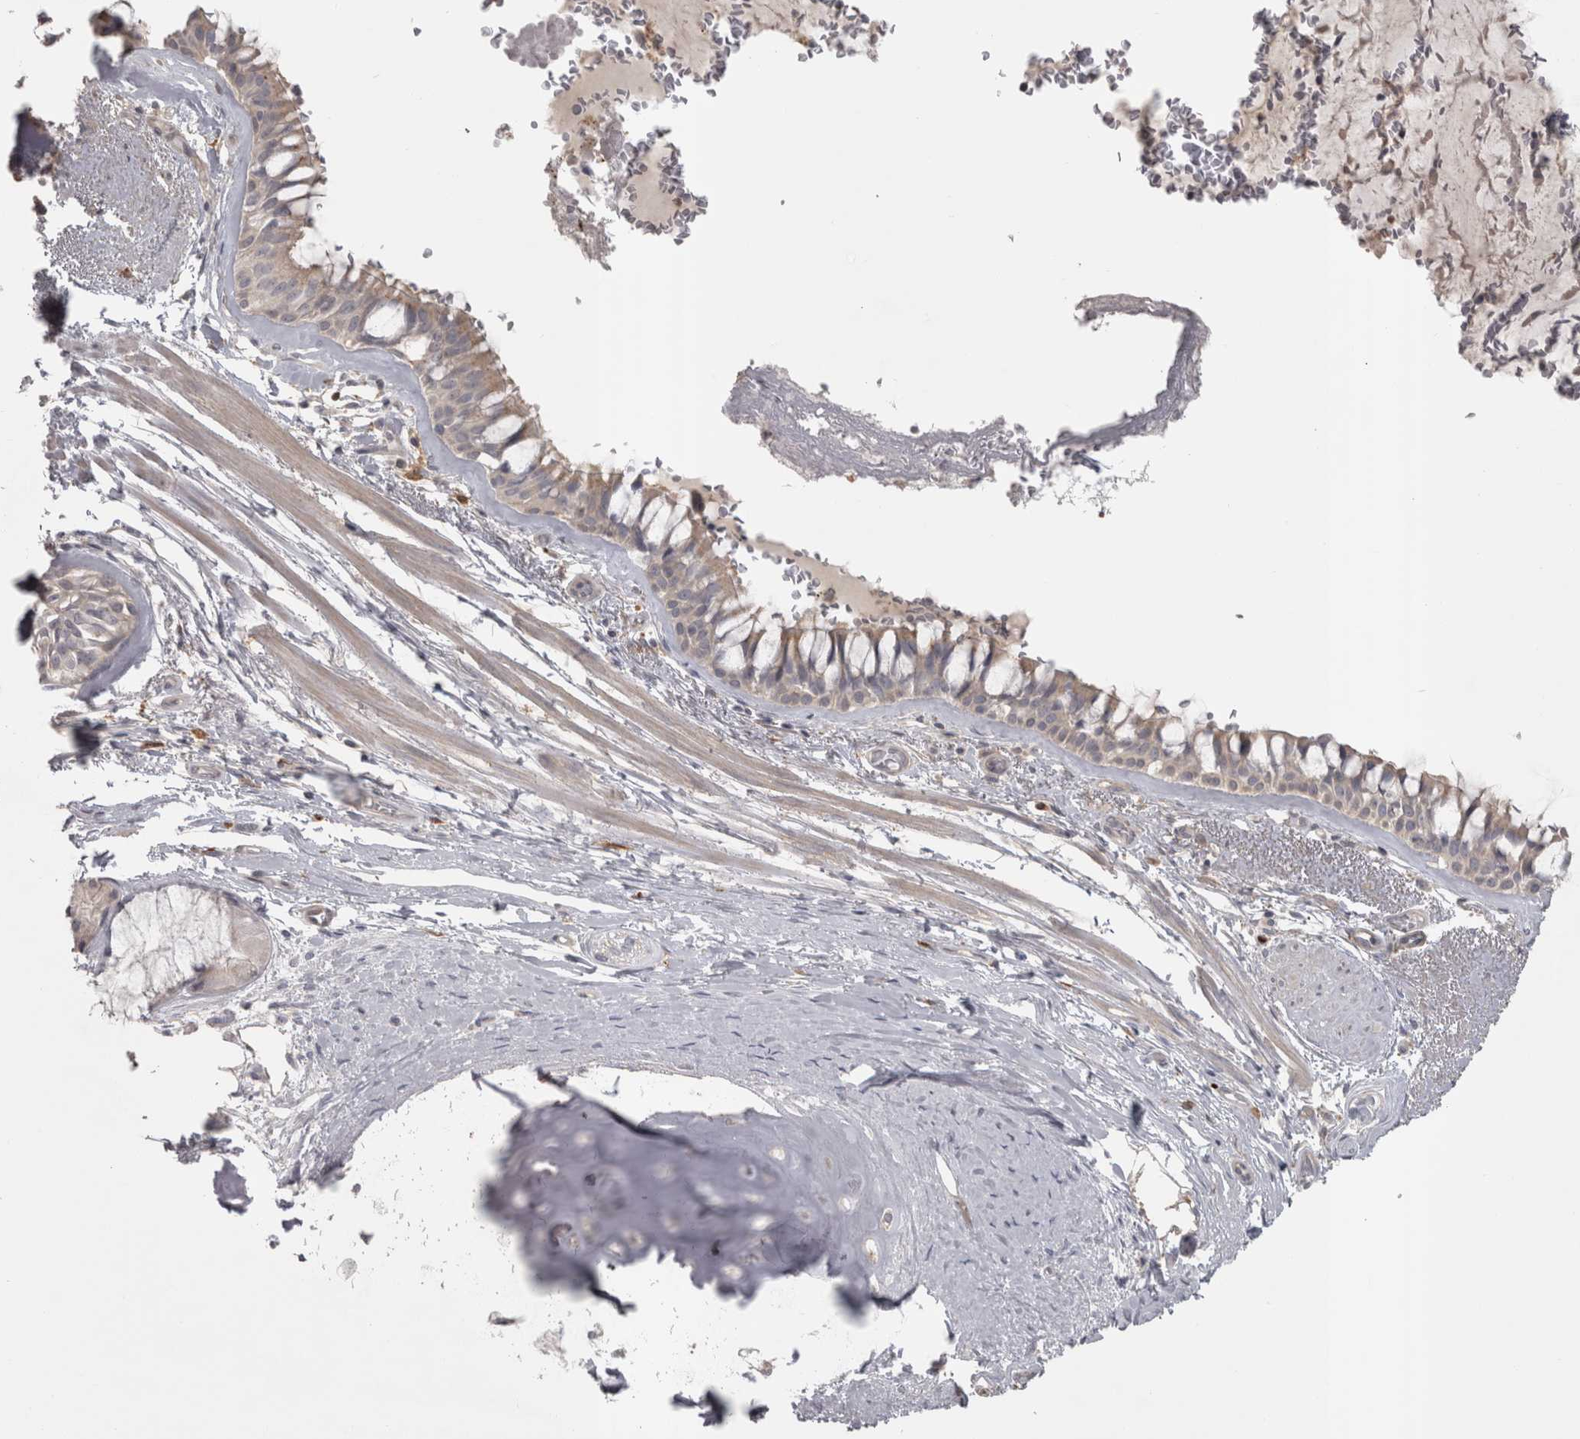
{"staining": {"intensity": "weak", "quantity": "25%-75%", "location": "cytoplasmic/membranous"}, "tissue": "bronchus", "cell_type": "Respiratory epithelial cells", "image_type": "normal", "snomed": [{"axis": "morphology", "description": "Normal tissue, NOS"}, {"axis": "topography", "description": "Bronchus"}], "caption": "Immunohistochemical staining of benign bronchus shows weak cytoplasmic/membranous protein expression in approximately 25%-75% of respiratory epithelial cells.", "gene": "SLCO5A1", "patient": {"sex": "male", "age": 66}}